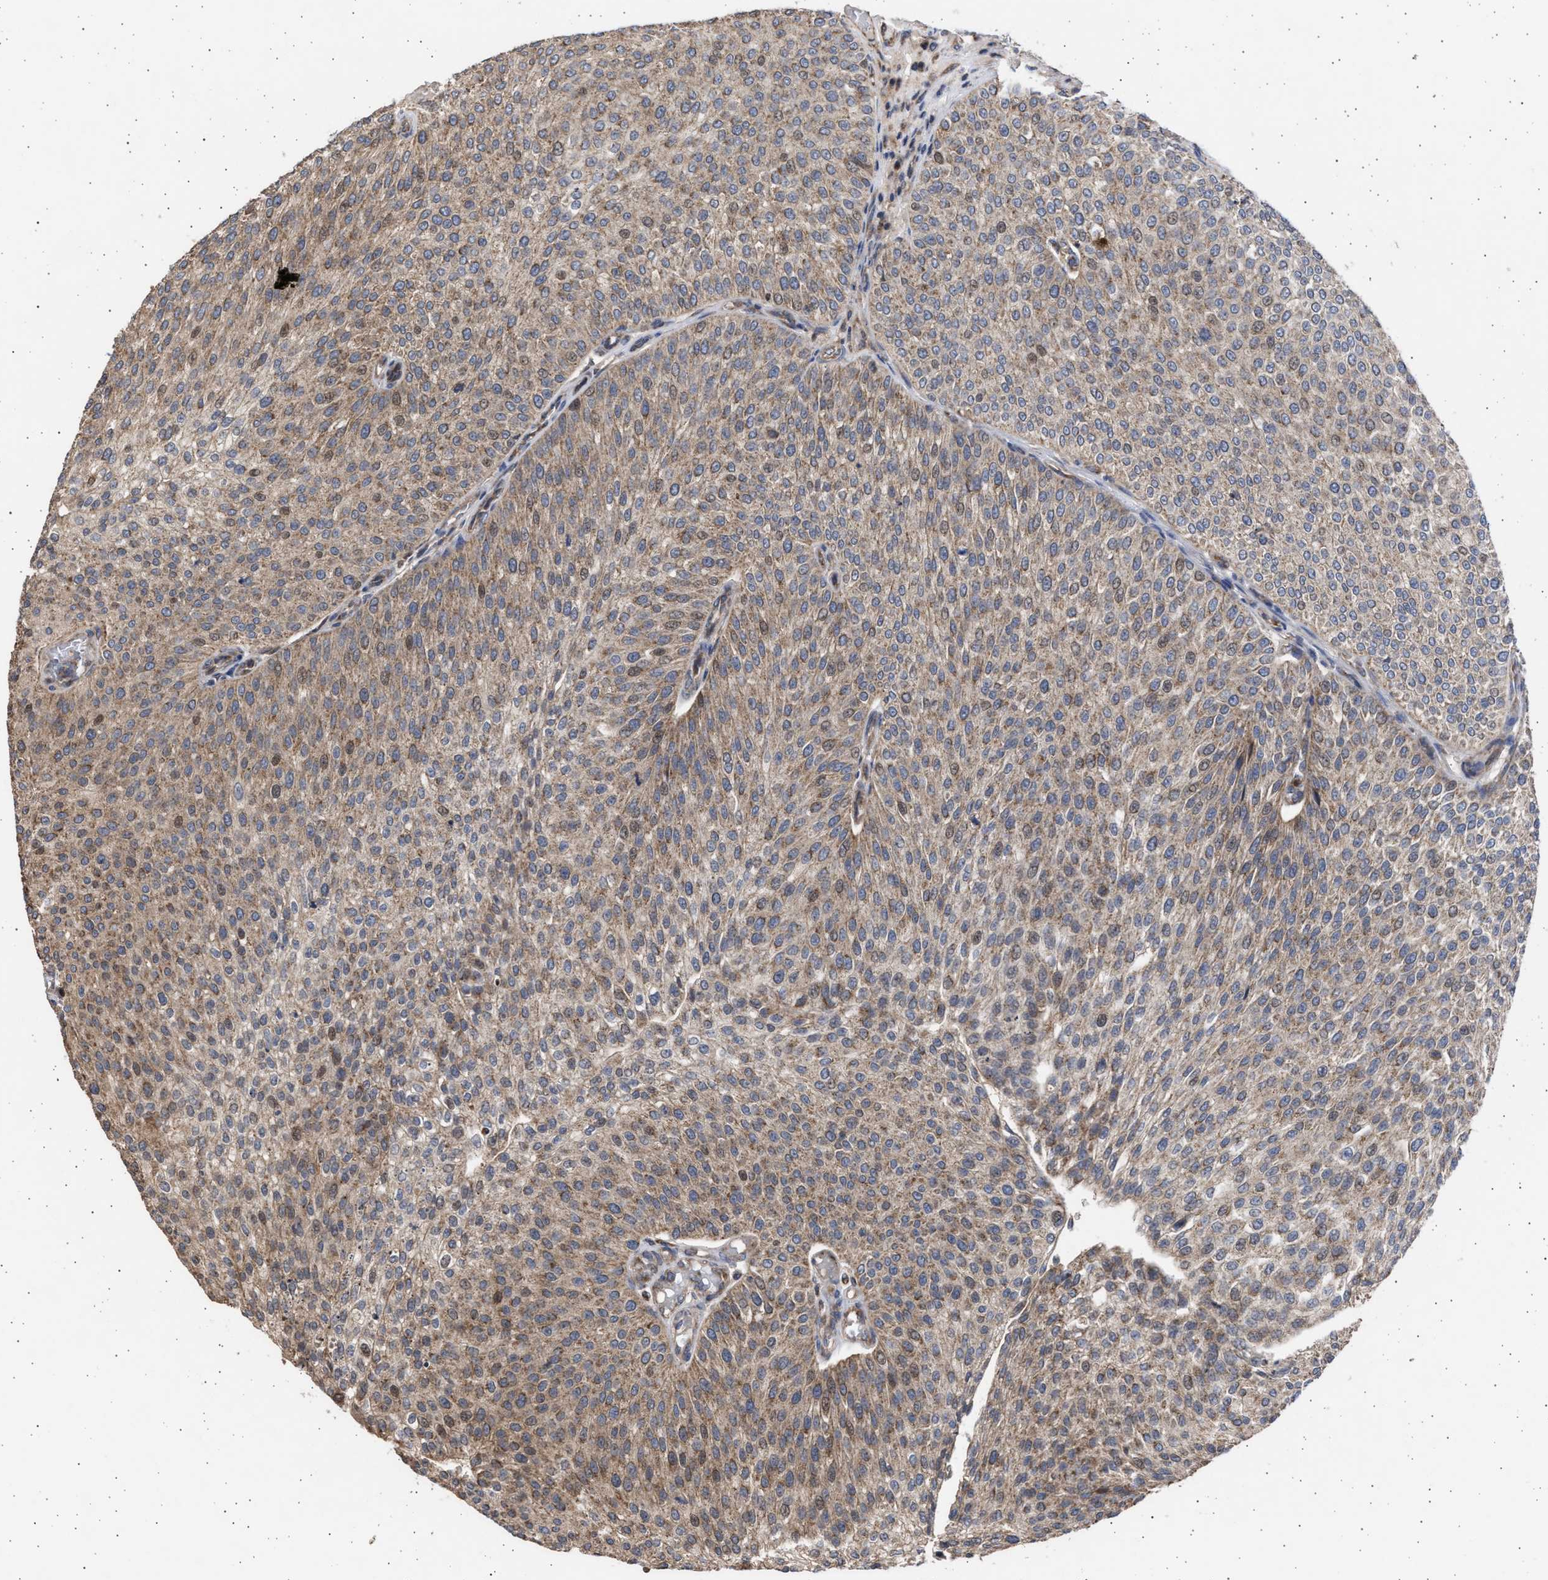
{"staining": {"intensity": "moderate", "quantity": ">75%", "location": "cytoplasmic/membranous"}, "tissue": "urothelial cancer", "cell_type": "Tumor cells", "image_type": "cancer", "snomed": [{"axis": "morphology", "description": "Urothelial carcinoma, Low grade"}, {"axis": "topography", "description": "Smooth muscle"}, {"axis": "topography", "description": "Urinary bladder"}], "caption": "Urothelial carcinoma (low-grade) was stained to show a protein in brown. There is medium levels of moderate cytoplasmic/membranous positivity in approximately >75% of tumor cells.", "gene": "TTC19", "patient": {"sex": "male", "age": 60}}